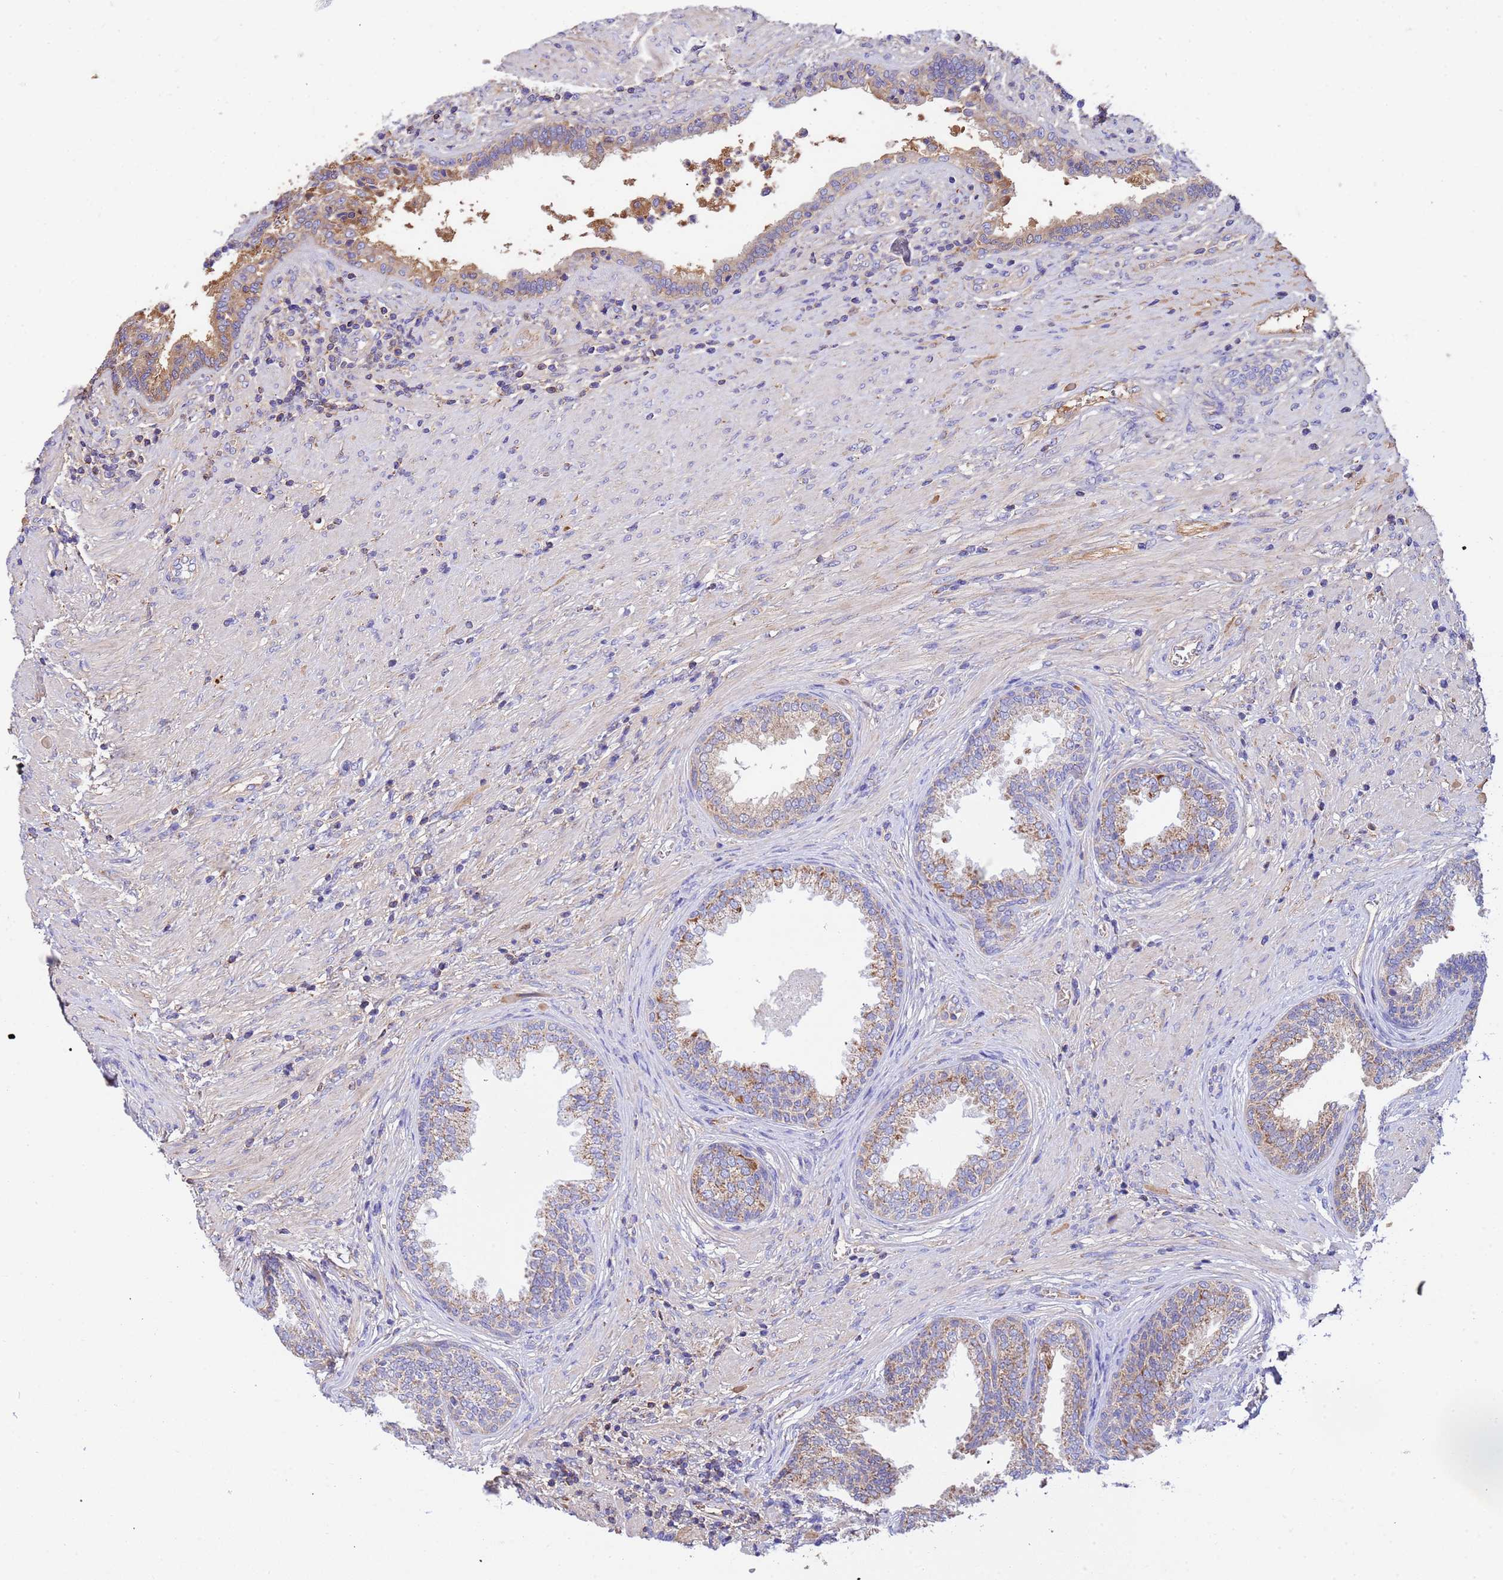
{"staining": {"intensity": "moderate", "quantity": "25%-75%", "location": "cytoplasmic/membranous"}, "tissue": "prostate", "cell_type": "Glandular cells", "image_type": "normal", "snomed": [{"axis": "morphology", "description": "Normal tissue, NOS"}, {"axis": "topography", "description": "Prostate"}], "caption": "Prostate stained with a brown dye shows moderate cytoplasmic/membranous positive expression in approximately 25%-75% of glandular cells.", "gene": "GLUD1", "patient": {"sex": "male", "age": 76}}